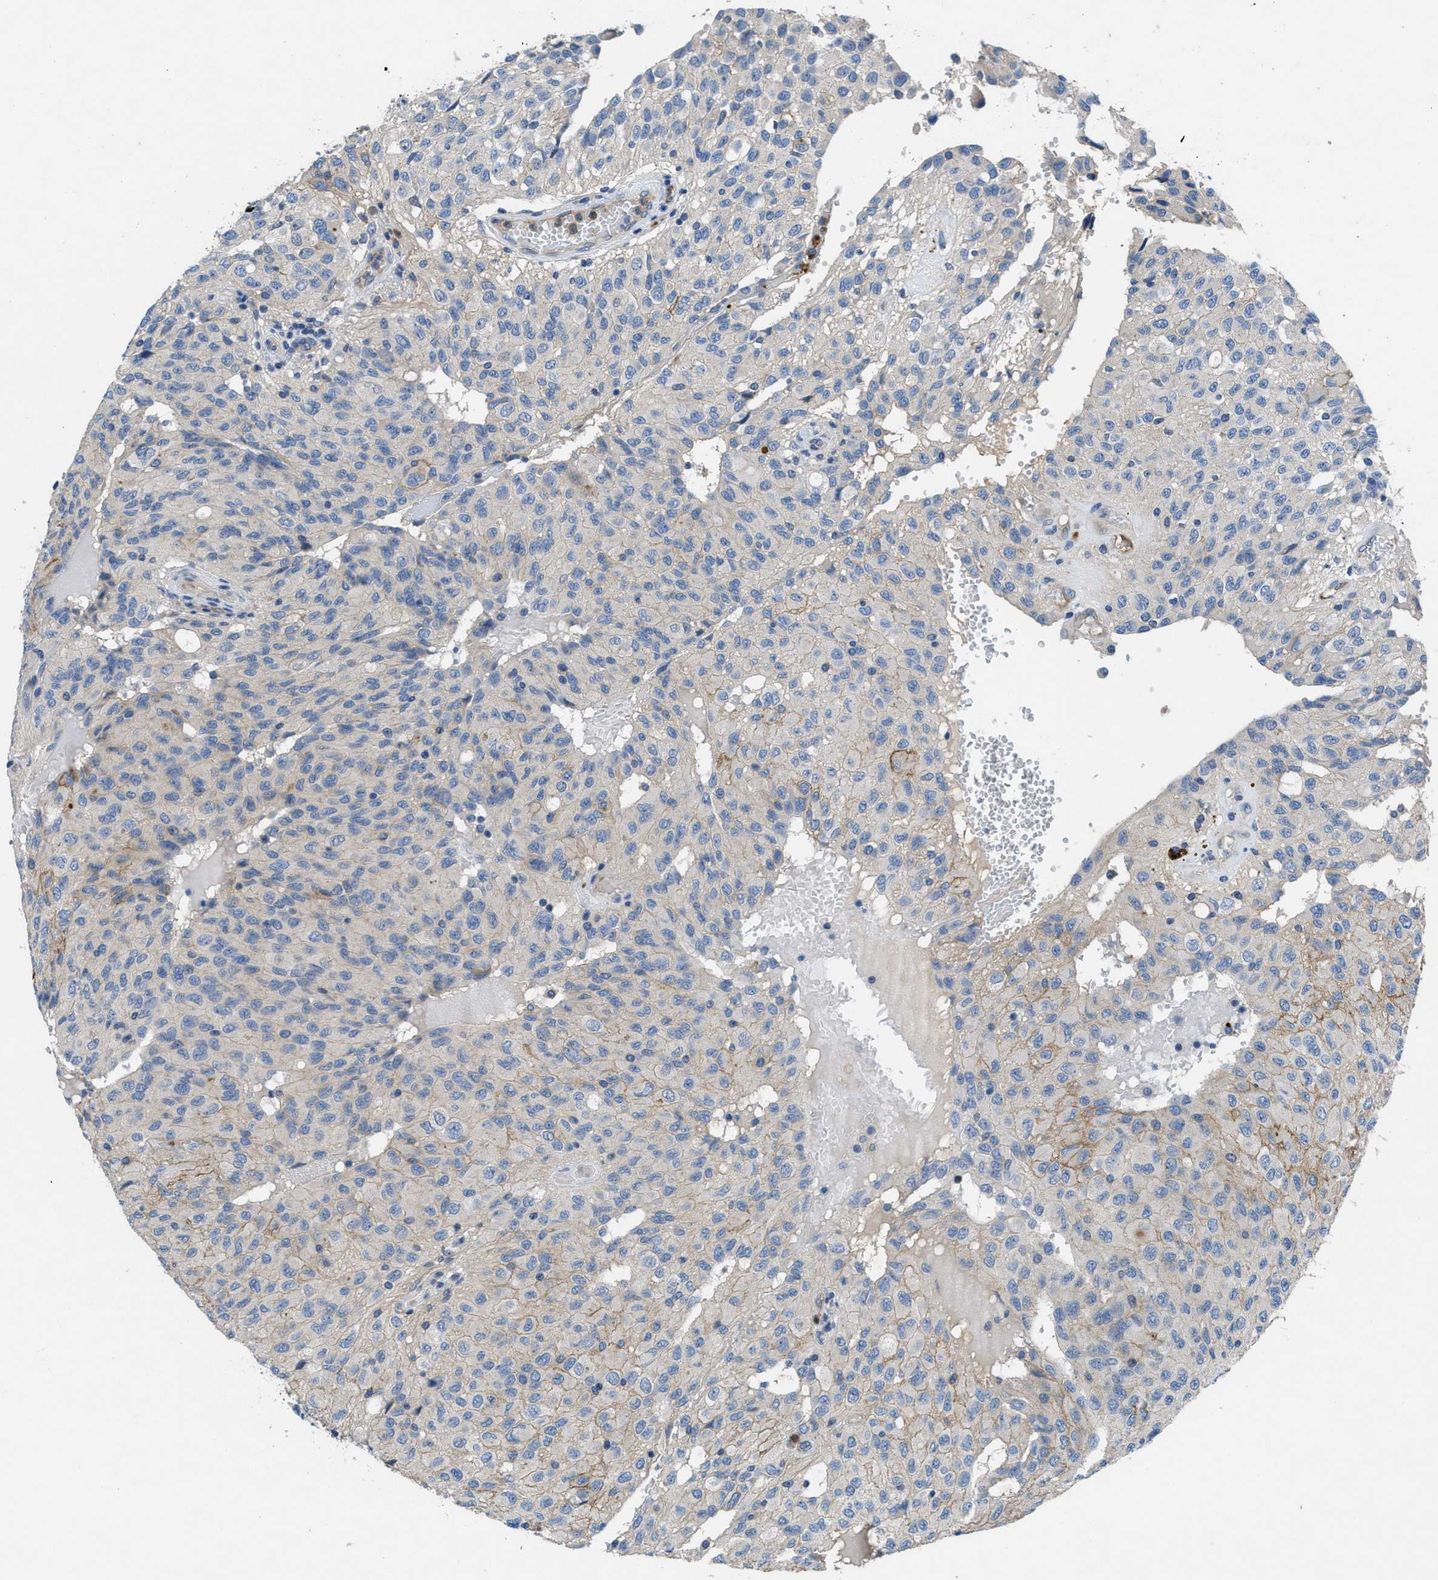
{"staining": {"intensity": "negative", "quantity": "none", "location": "none"}, "tissue": "glioma", "cell_type": "Tumor cells", "image_type": "cancer", "snomed": [{"axis": "morphology", "description": "Glioma, malignant, High grade"}, {"axis": "topography", "description": "Brain"}], "caption": "Glioma was stained to show a protein in brown. There is no significant expression in tumor cells.", "gene": "PGR", "patient": {"sex": "male", "age": 32}}